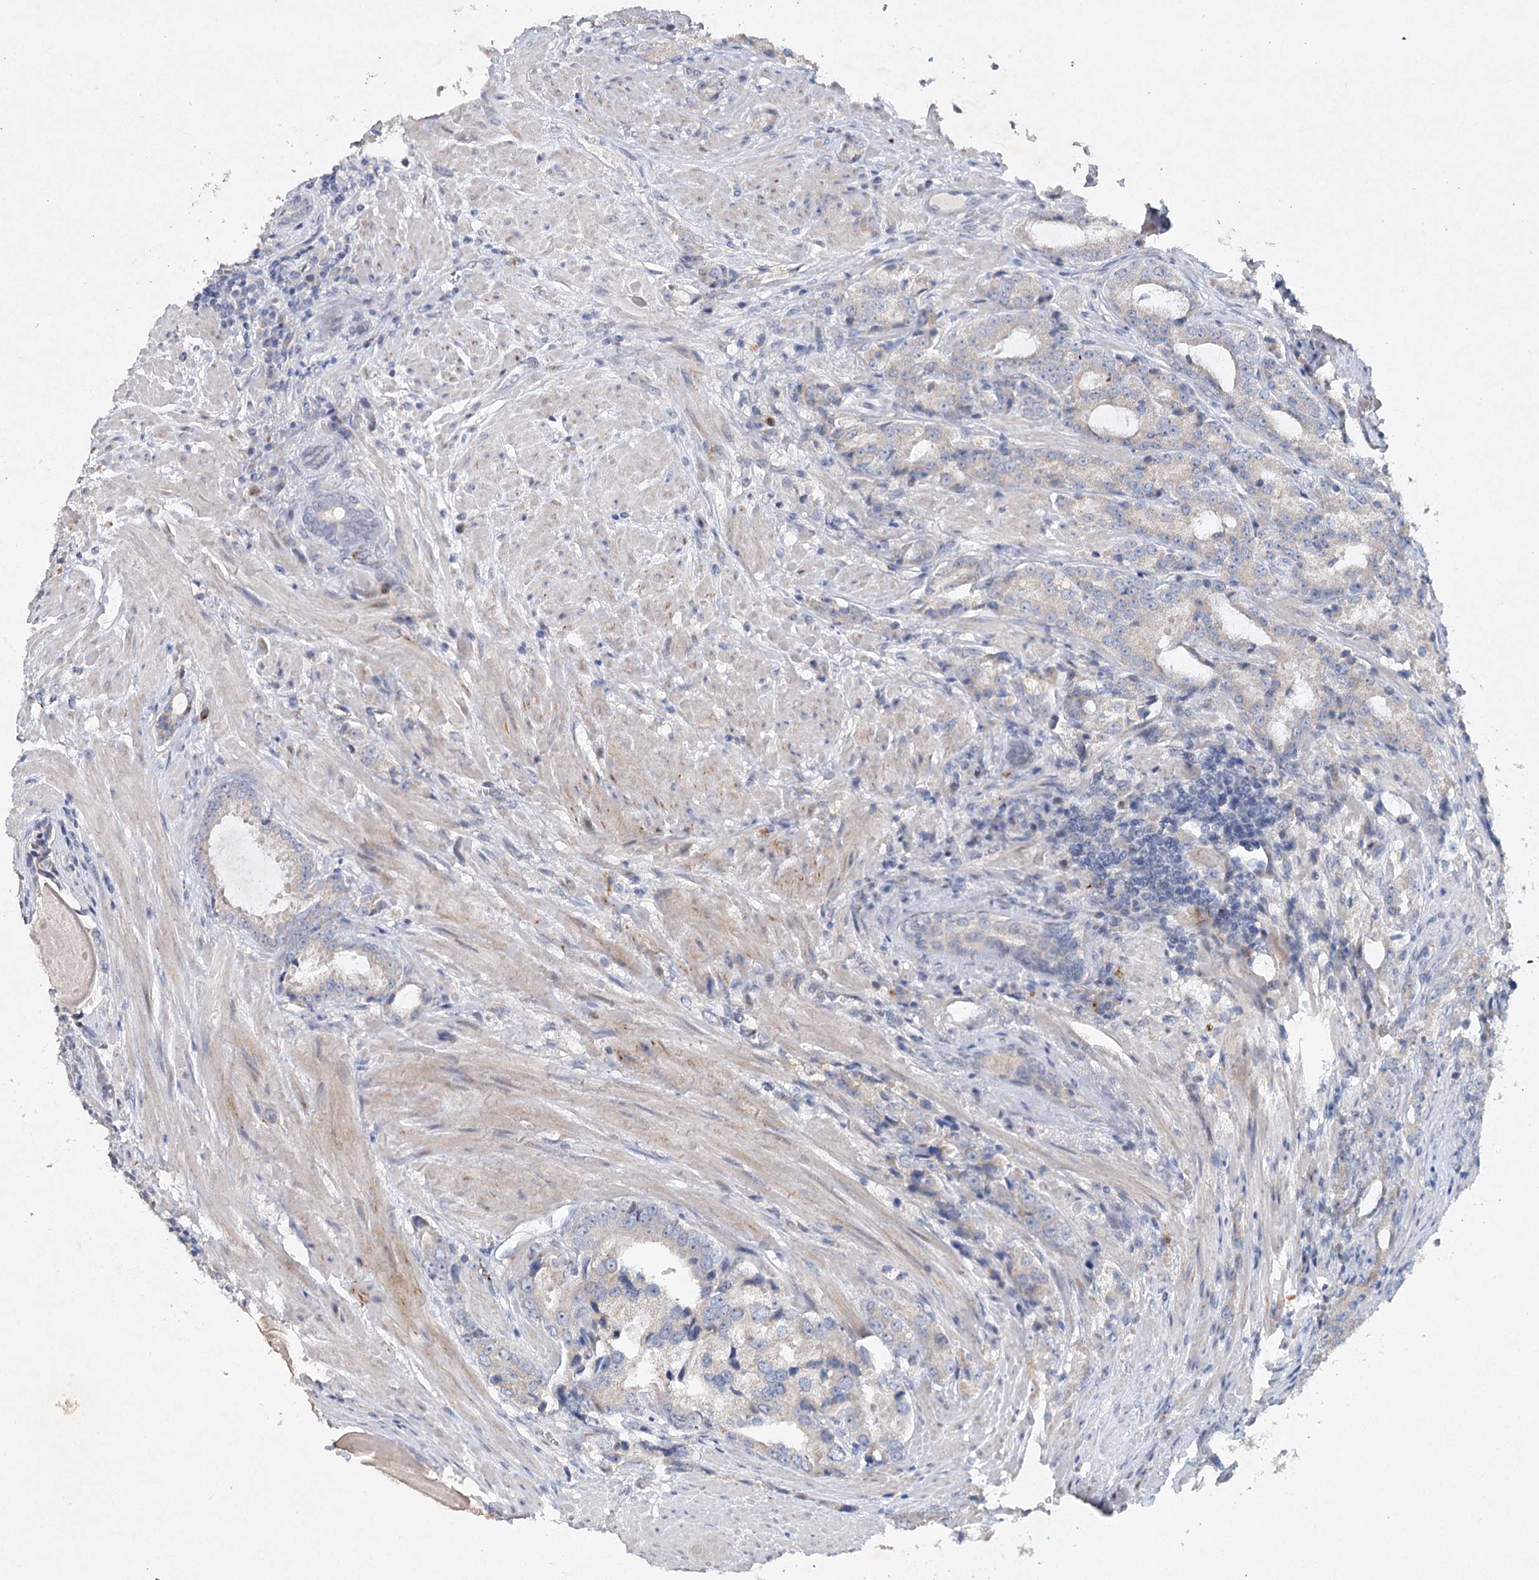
{"staining": {"intensity": "negative", "quantity": "none", "location": "none"}, "tissue": "prostate cancer", "cell_type": "Tumor cells", "image_type": "cancer", "snomed": [{"axis": "morphology", "description": "Adenocarcinoma, High grade"}, {"axis": "topography", "description": "Prostate"}], "caption": "IHC of human prostate high-grade adenocarcinoma demonstrates no expression in tumor cells.", "gene": "RFX6", "patient": {"sex": "male", "age": 66}}